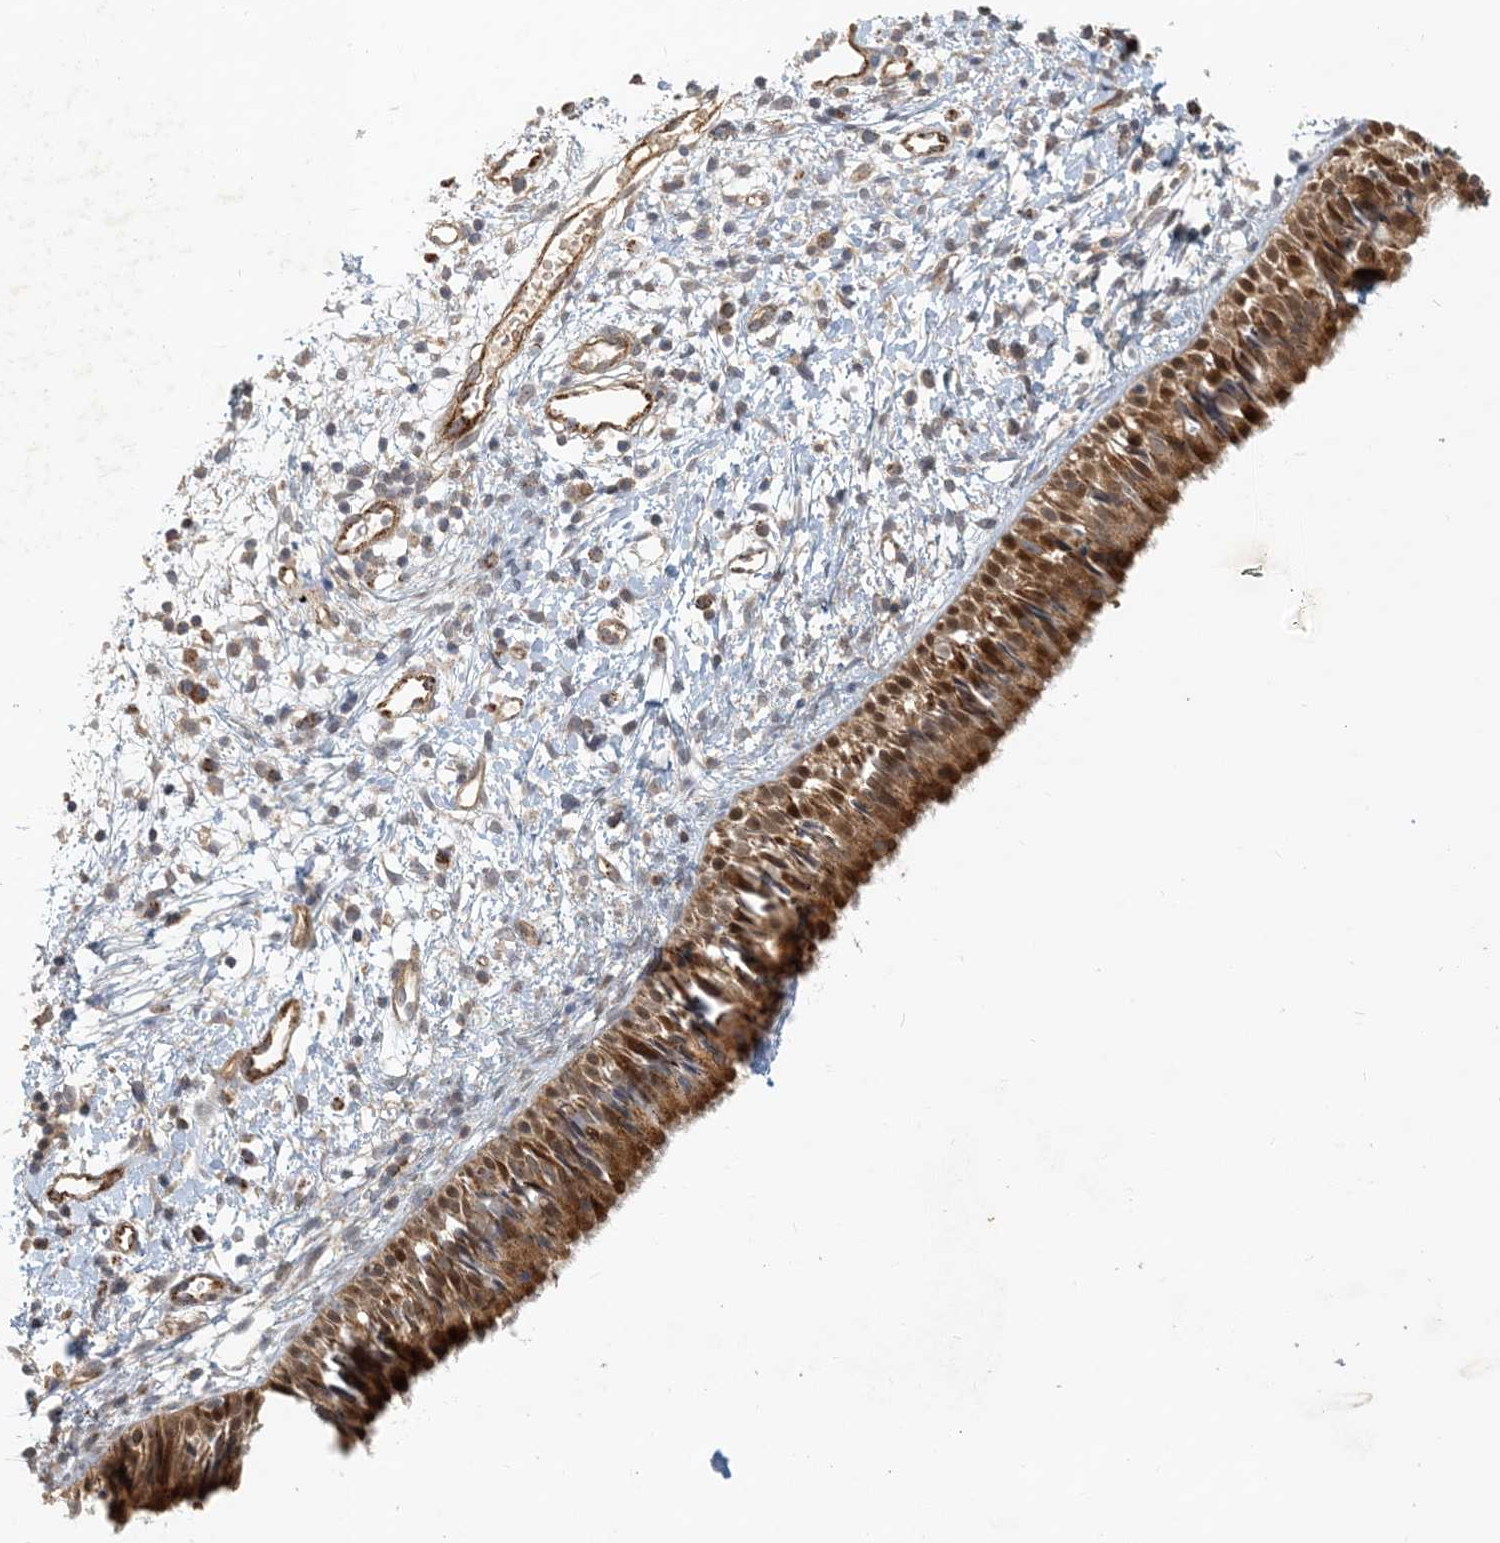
{"staining": {"intensity": "strong", "quantity": ">75%", "location": "cytoplasmic/membranous,nuclear"}, "tissue": "nasopharynx", "cell_type": "Respiratory epithelial cells", "image_type": "normal", "snomed": [{"axis": "morphology", "description": "Normal tissue, NOS"}, {"axis": "topography", "description": "Nasopharynx"}], "caption": "About >75% of respiratory epithelial cells in benign human nasopharynx demonstrate strong cytoplasmic/membranous,nuclear protein positivity as visualized by brown immunohistochemical staining.", "gene": "ZBTB3", "patient": {"sex": "male", "age": 22}}